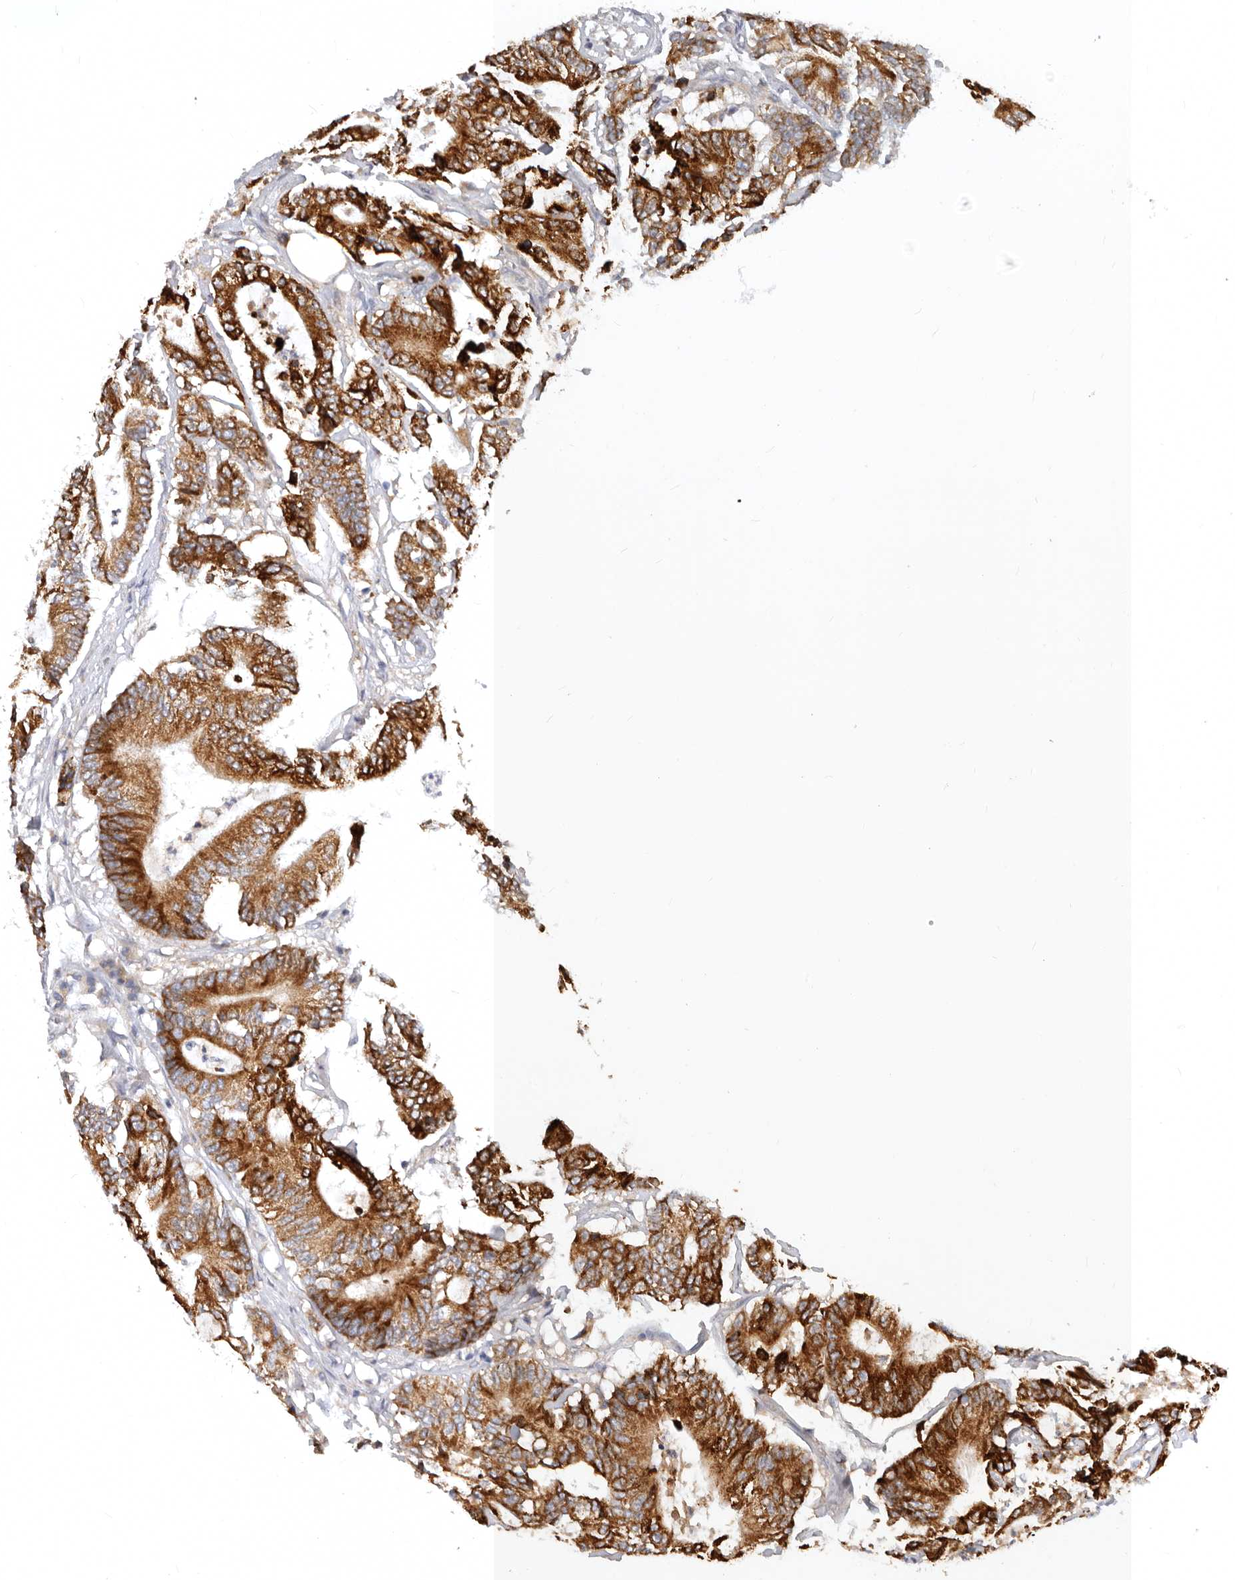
{"staining": {"intensity": "strong", "quantity": ">75%", "location": "cytoplasmic/membranous"}, "tissue": "colorectal cancer", "cell_type": "Tumor cells", "image_type": "cancer", "snomed": [{"axis": "morphology", "description": "Adenocarcinoma, NOS"}, {"axis": "topography", "description": "Colon"}], "caption": "Immunohistochemistry (IHC) histopathology image of neoplastic tissue: colorectal adenocarcinoma stained using immunohistochemistry displays high levels of strong protein expression localized specifically in the cytoplasmic/membranous of tumor cells, appearing as a cytoplasmic/membranous brown color.", "gene": "TFB2M", "patient": {"sex": "female", "age": 84}}